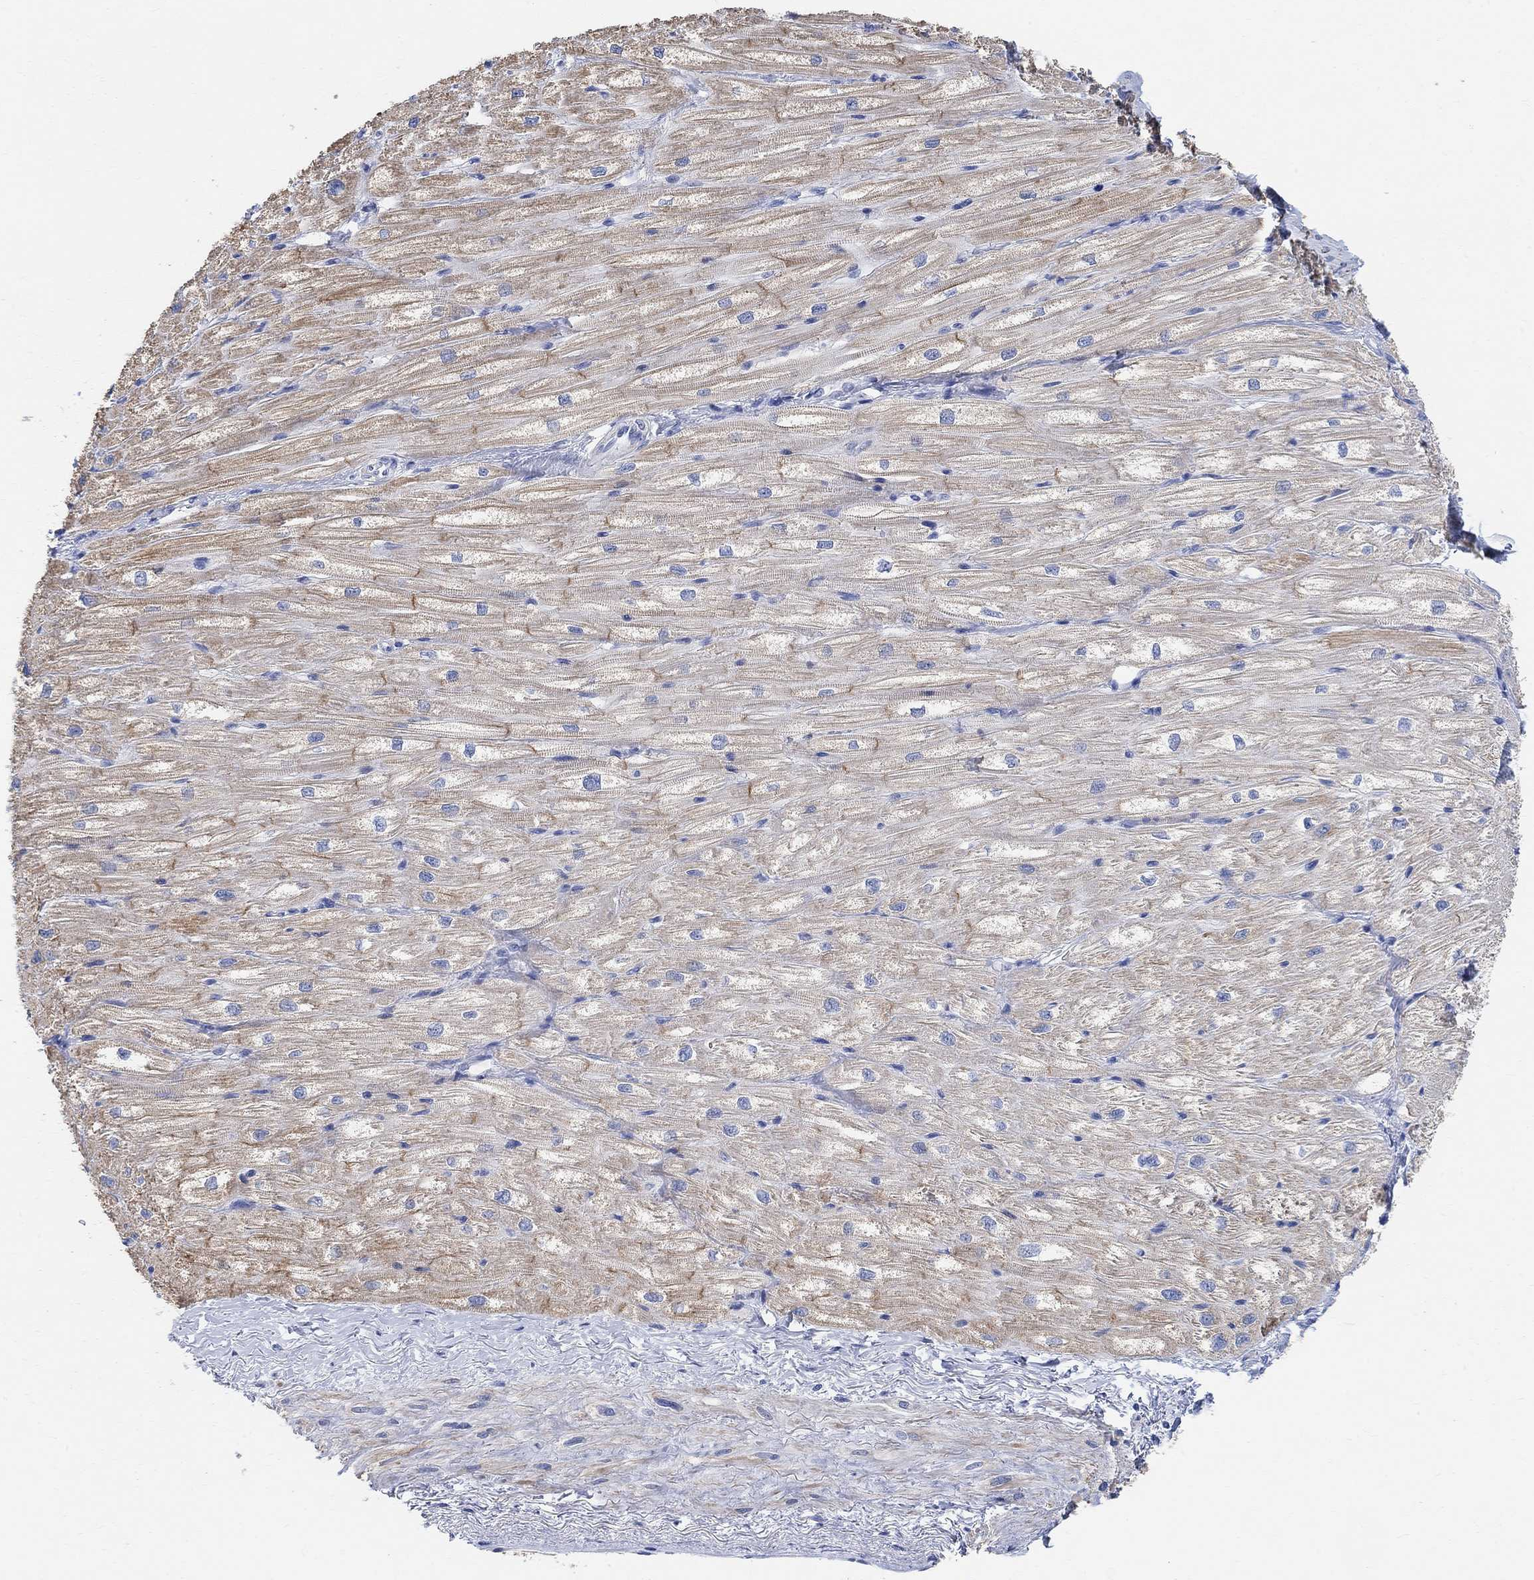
{"staining": {"intensity": "moderate", "quantity": "25%-75%", "location": "cytoplasmic/membranous"}, "tissue": "heart muscle", "cell_type": "Cardiomyocytes", "image_type": "normal", "snomed": [{"axis": "morphology", "description": "Normal tissue, NOS"}, {"axis": "topography", "description": "Heart"}], "caption": "Heart muscle stained with DAB (3,3'-diaminobenzidine) immunohistochemistry exhibits medium levels of moderate cytoplasmic/membranous staining in approximately 25%-75% of cardiomyocytes. The staining is performed using DAB (3,3'-diaminobenzidine) brown chromogen to label protein expression. The nuclei are counter-stained blue using hematoxylin.", "gene": "SYT12", "patient": {"sex": "male", "age": 57}}